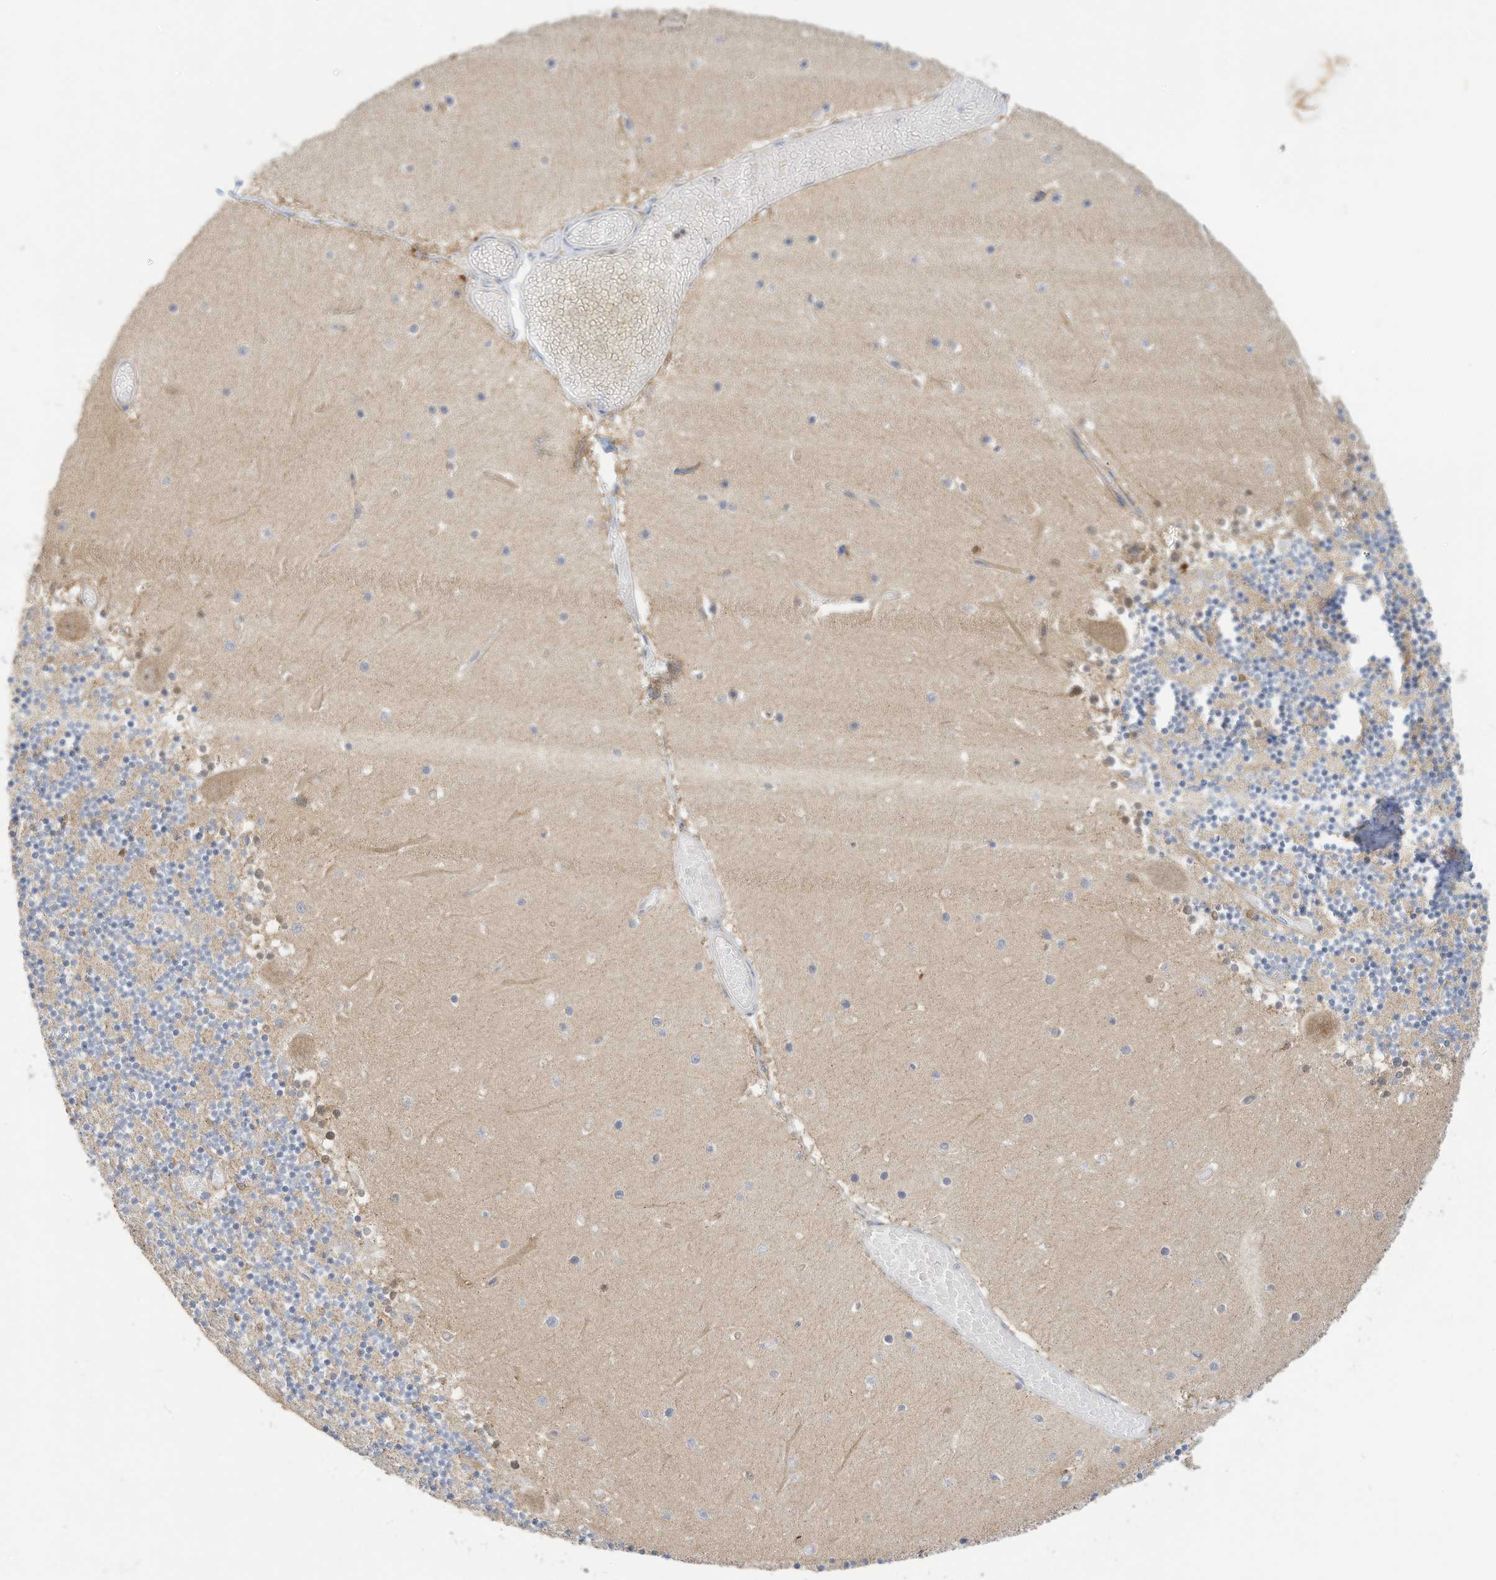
{"staining": {"intensity": "moderate", "quantity": "25%-75%", "location": "cytoplasmic/membranous"}, "tissue": "cerebellum", "cell_type": "Cells in granular layer", "image_type": "normal", "snomed": [{"axis": "morphology", "description": "Normal tissue, NOS"}, {"axis": "topography", "description": "Cerebellum"}], "caption": "Moderate cytoplasmic/membranous staining for a protein is seen in approximately 25%-75% of cells in granular layer of unremarkable cerebellum using immunohistochemistry (IHC).", "gene": "RHOH", "patient": {"sex": "female", "age": 28}}